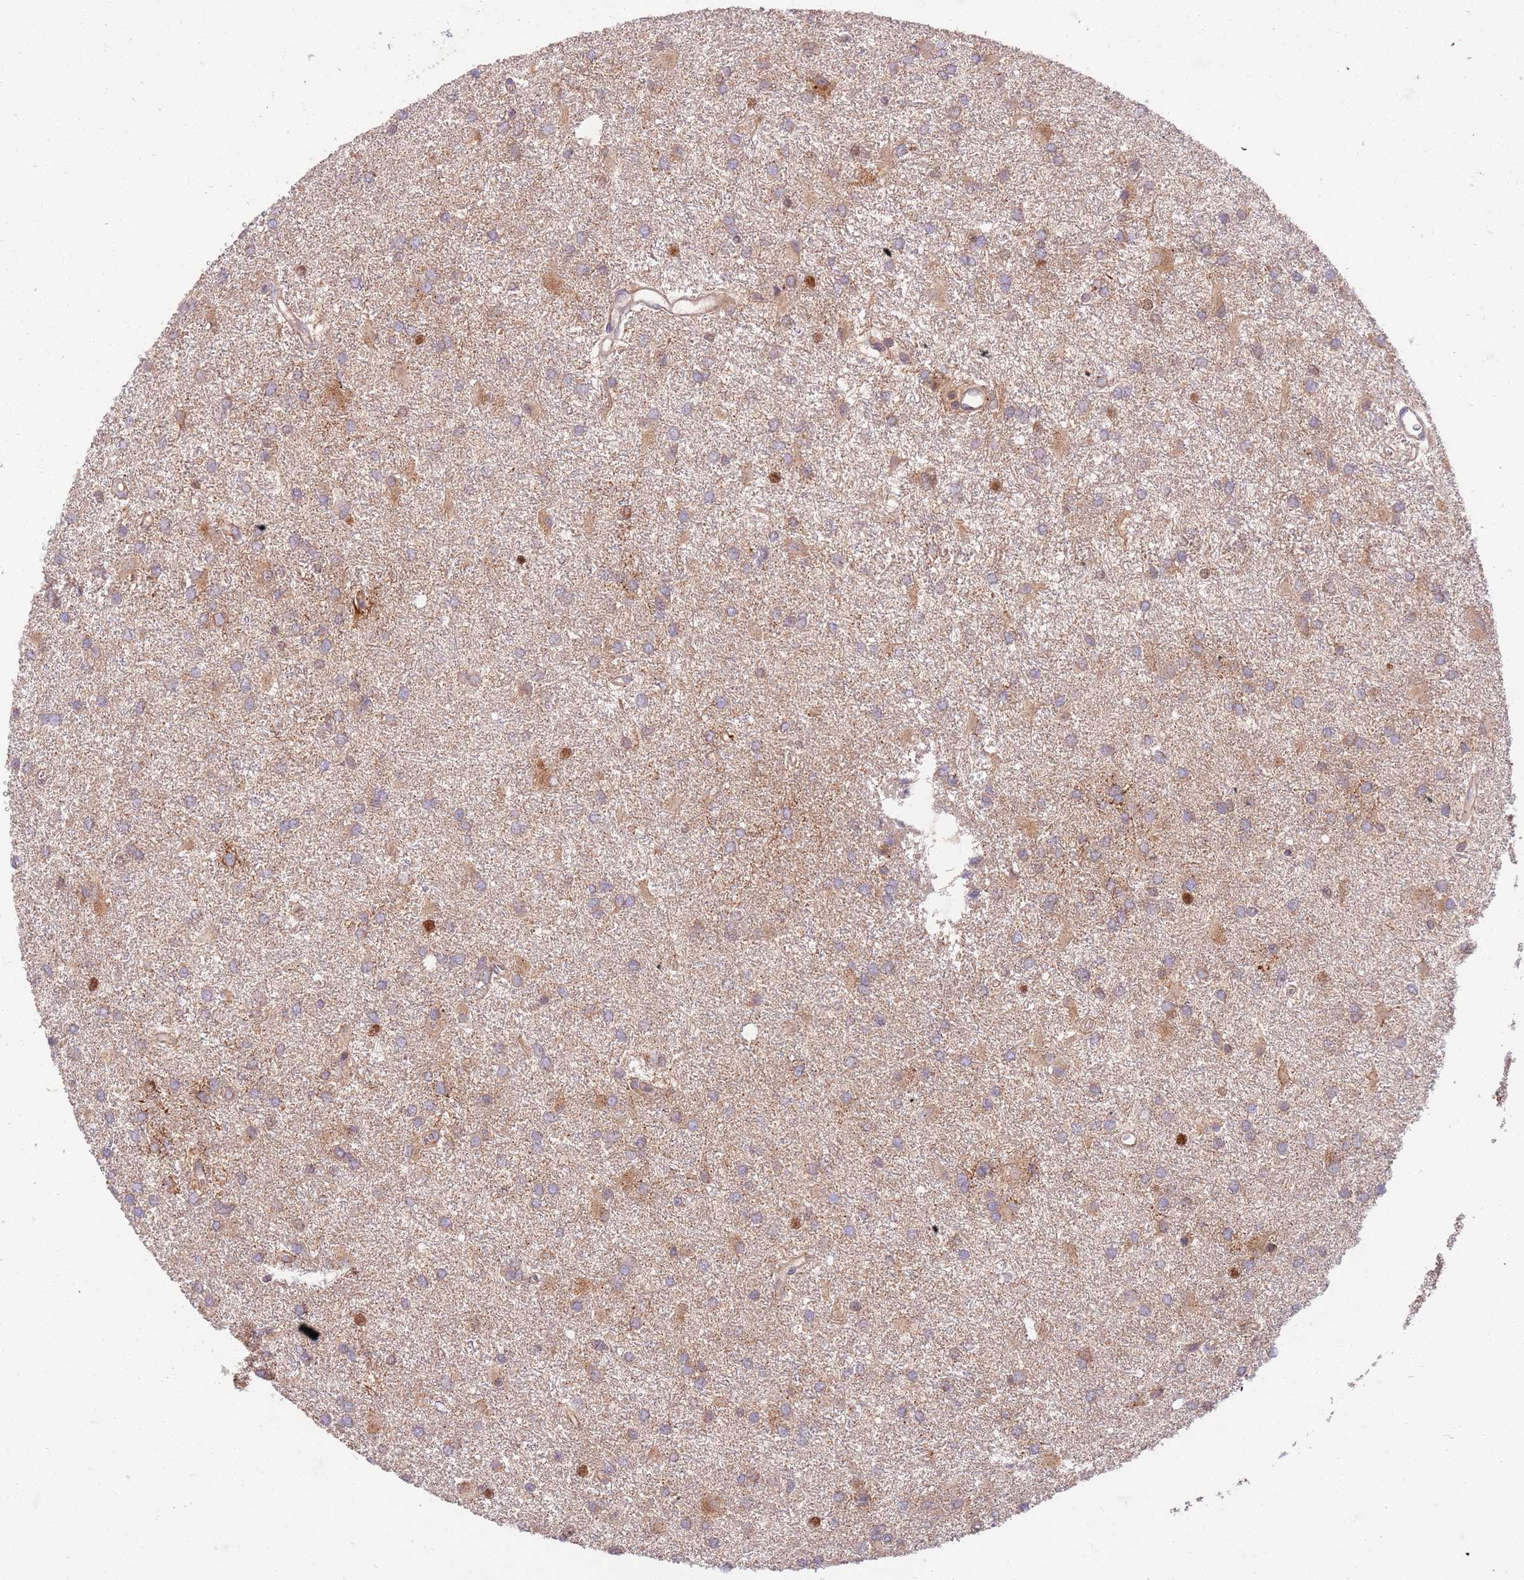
{"staining": {"intensity": "negative", "quantity": "none", "location": "none"}, "tissue": "glioma", "cell_type": "Tumor cells", "image_type": "cancer", "snomed": [{"axis": "morphology", "description": "Glioma, malignant, High grade"}, {"axis": "topography", "description": "Brain"}], "caption": "IHC image of neoplastic tissue: human glioma stained with DAB demonstrates no significant protein expression in tumor cells.", "gene": "OSBP", "patient": {"sex": "female", "age": 50}}